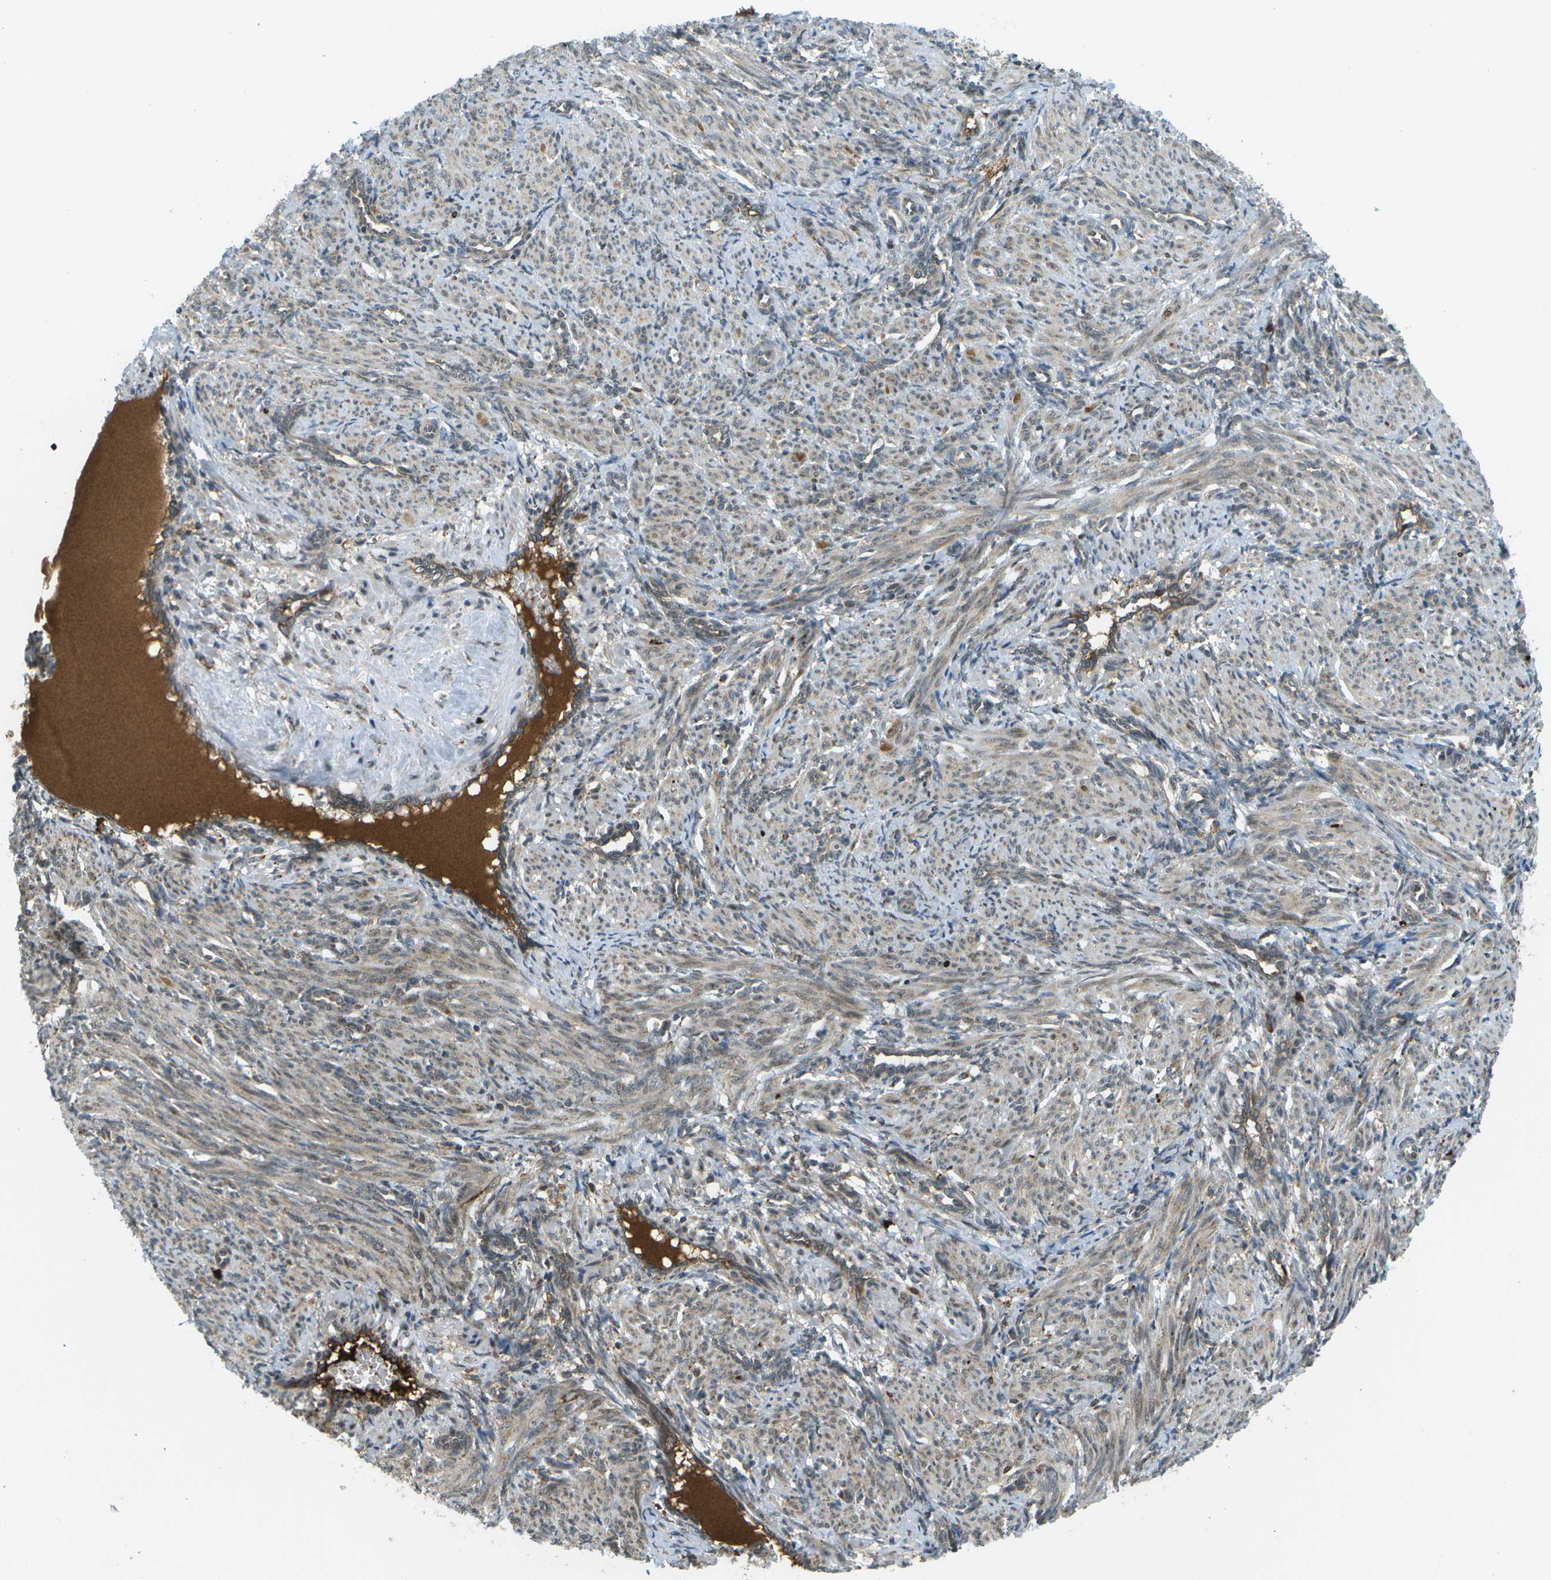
{"staining": {"intensity": "weak", "quantity": "<25%", "location": "cytoplasmic/membranous"}, "tissue": "smooth muscle", "cell_type": "Smooth muscle cells", "image_type": "normal", "snomed": [{"axis": "morphology", "description": "Normal tissue, NOS"}, {"axis": "topography", "description": "Endometrium"}], "caption": "A high-resolution micrograph shows IHC staining of normal smooth muscle, which exhibits no significant expression in smooth muscle cells.", "gene": "USP30", "patient": {"sex": "female", "age": 33}}